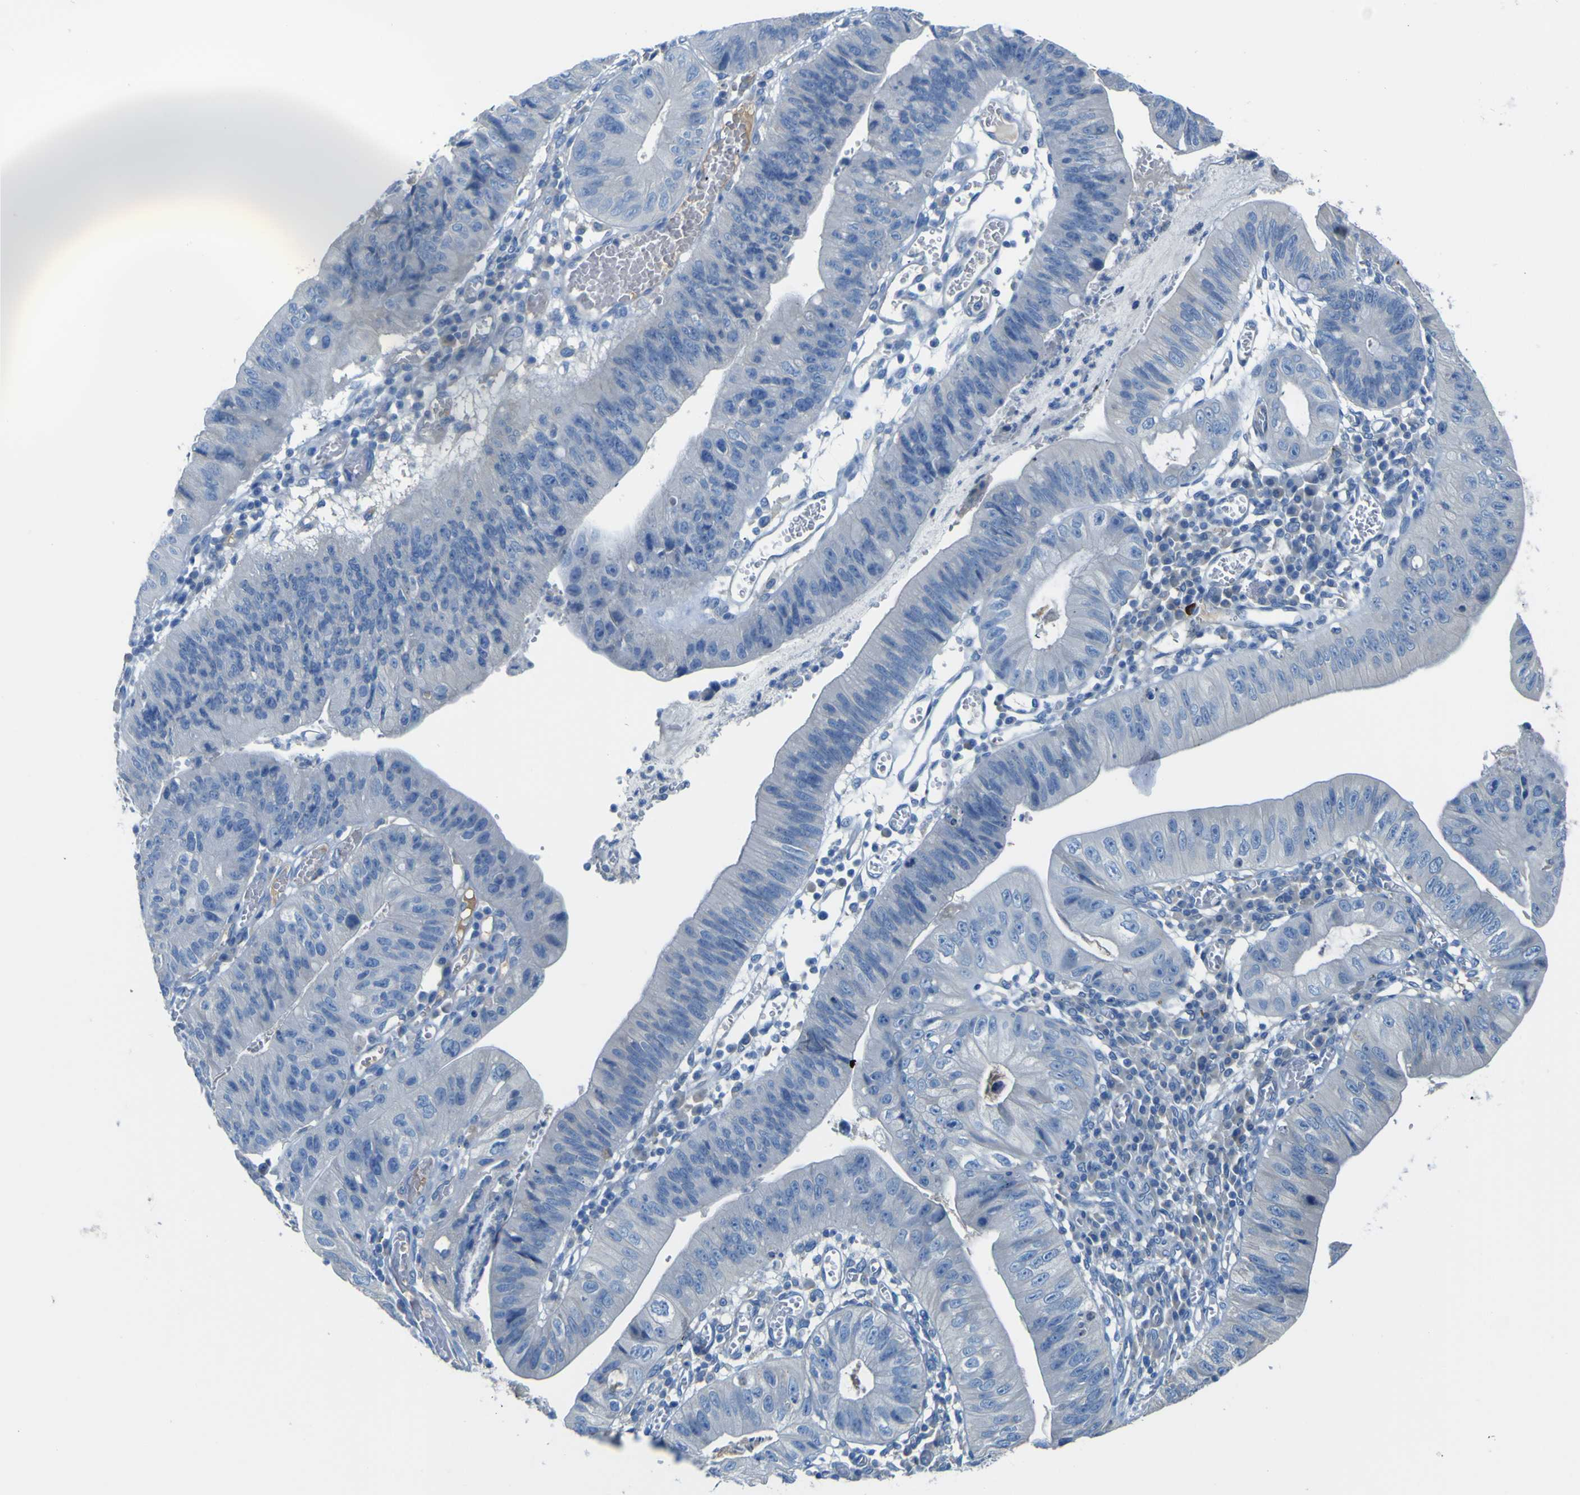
{"staining": {"intensity": "negative", "quantity": "none", "location": "none"}, "tissue": "stomach cancer", "cell_type": "Tumor cells", "image_type": "cancer", "snomed": [{"axis": "morphology", "description": "Adenocarcinoma, NOS"}, {"axis": "topography", "description": "Stomach"}], "caption": "A histopathology image of human stomach cancer is negative for staining in tumor cells.", "gene": "ADGRA2", "patient": {"sex": "male", "age": 59}}